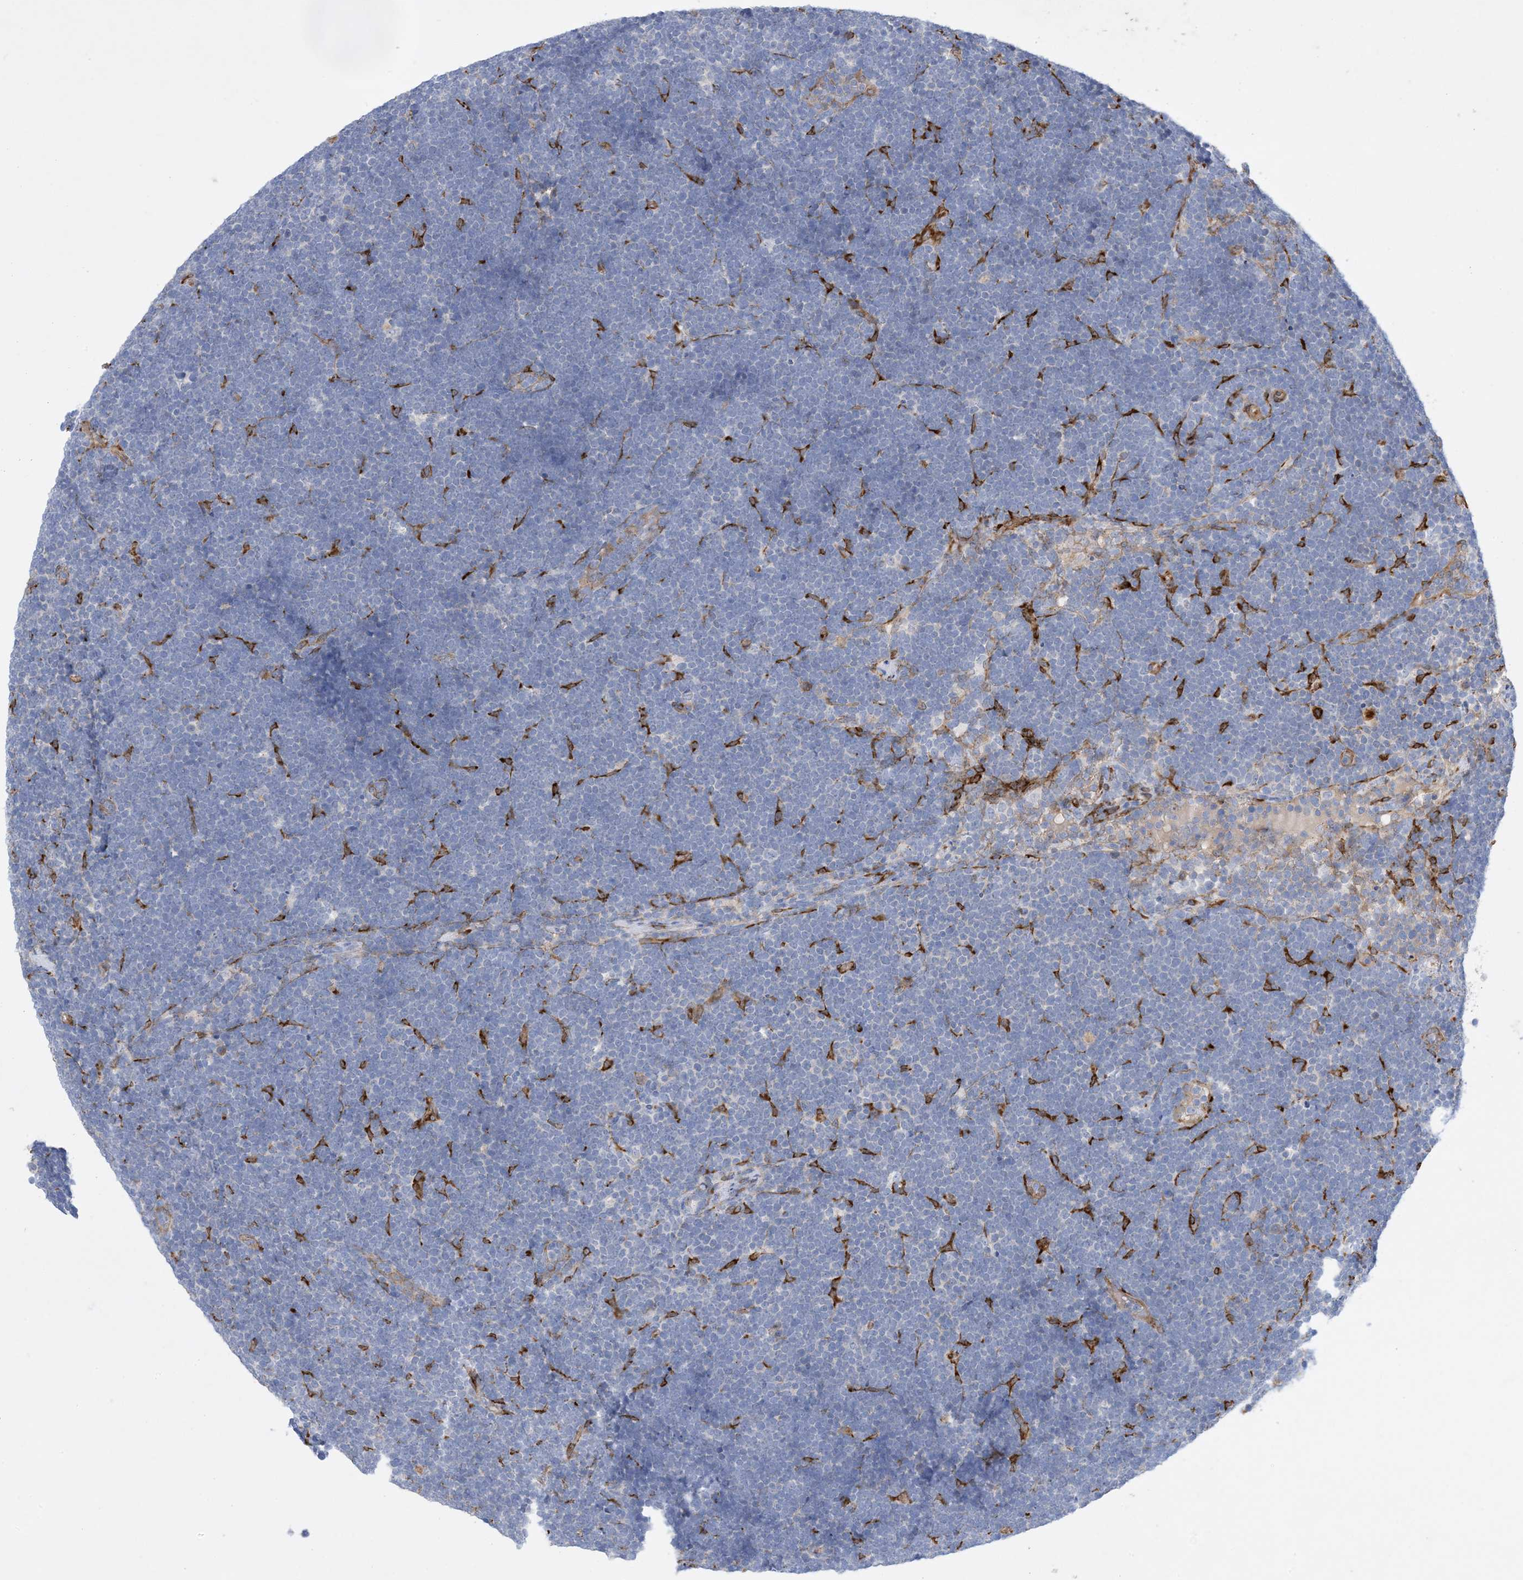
{"staining": {"intensity": "negative", "quantity": "none", "location": "none"}, "tissue": "lymphoma", "cell_type": "Tumor cells", "image_type": "cancer", "snomed": [{"axis": "morphology", "description": "Malignant lymphoma, non-Hodgkin's type, High grade"}, {"axis": "topography", "description": "Lymph node"}], "caption": "High magnification brightfield microscopy of malignant lymphoma, non-Hodgkin's type (high-grade) stained with DAB (3,3'-diaminobenzidine) (brown) and counterstained with hematoxylin (blue): tumor cells show no significant positivity.", "gene": "RBMS3", "patient": {"sex": "male", "age": 13}}